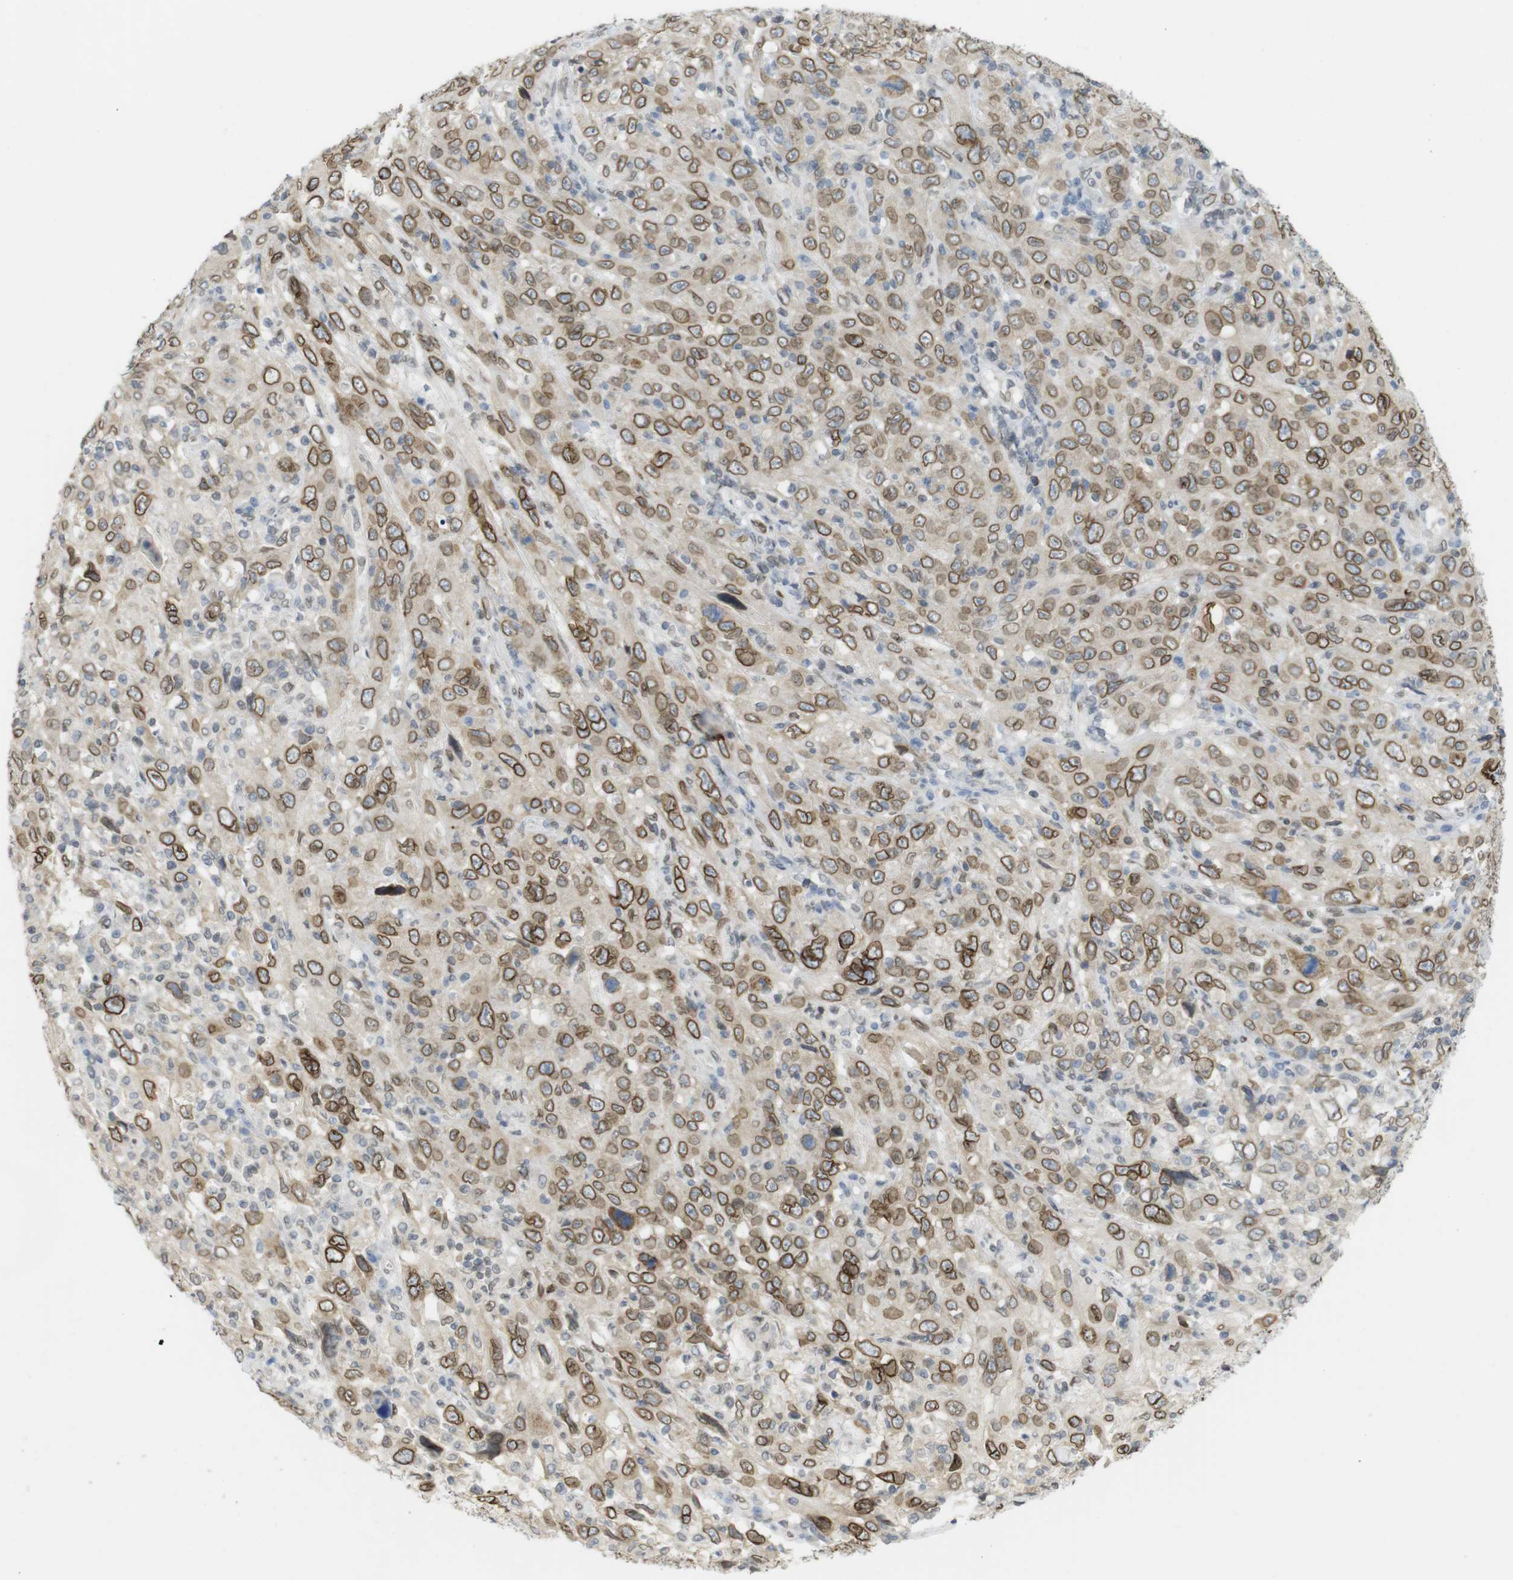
{"staining": {"intensity": "strong", "quantity": ">75%", "location": "cytoplasmic/membranous,nuclear"}, "tissue": "cervical cancer", "cell_type": "Tumor cells", "image_type": "cancer", "snomed": [{"axis": "morphology", "description": "Squamous cell carcinoma, NOS"}, {"axis": "topography", "description": "Cervix"}], "caption": "The micrograph exhibits immunohistochemical staining of squamous cell carcinoma (cervical). There is strong cytoplasmic/membranous and nuclear staining is seen in approximately >75% of tumor cells. The protein of interest is shown in brown color, while the nuclei are stained blue.", "gene": "ARL6IP6", "patient": {"sex": "female", "age": 46}}